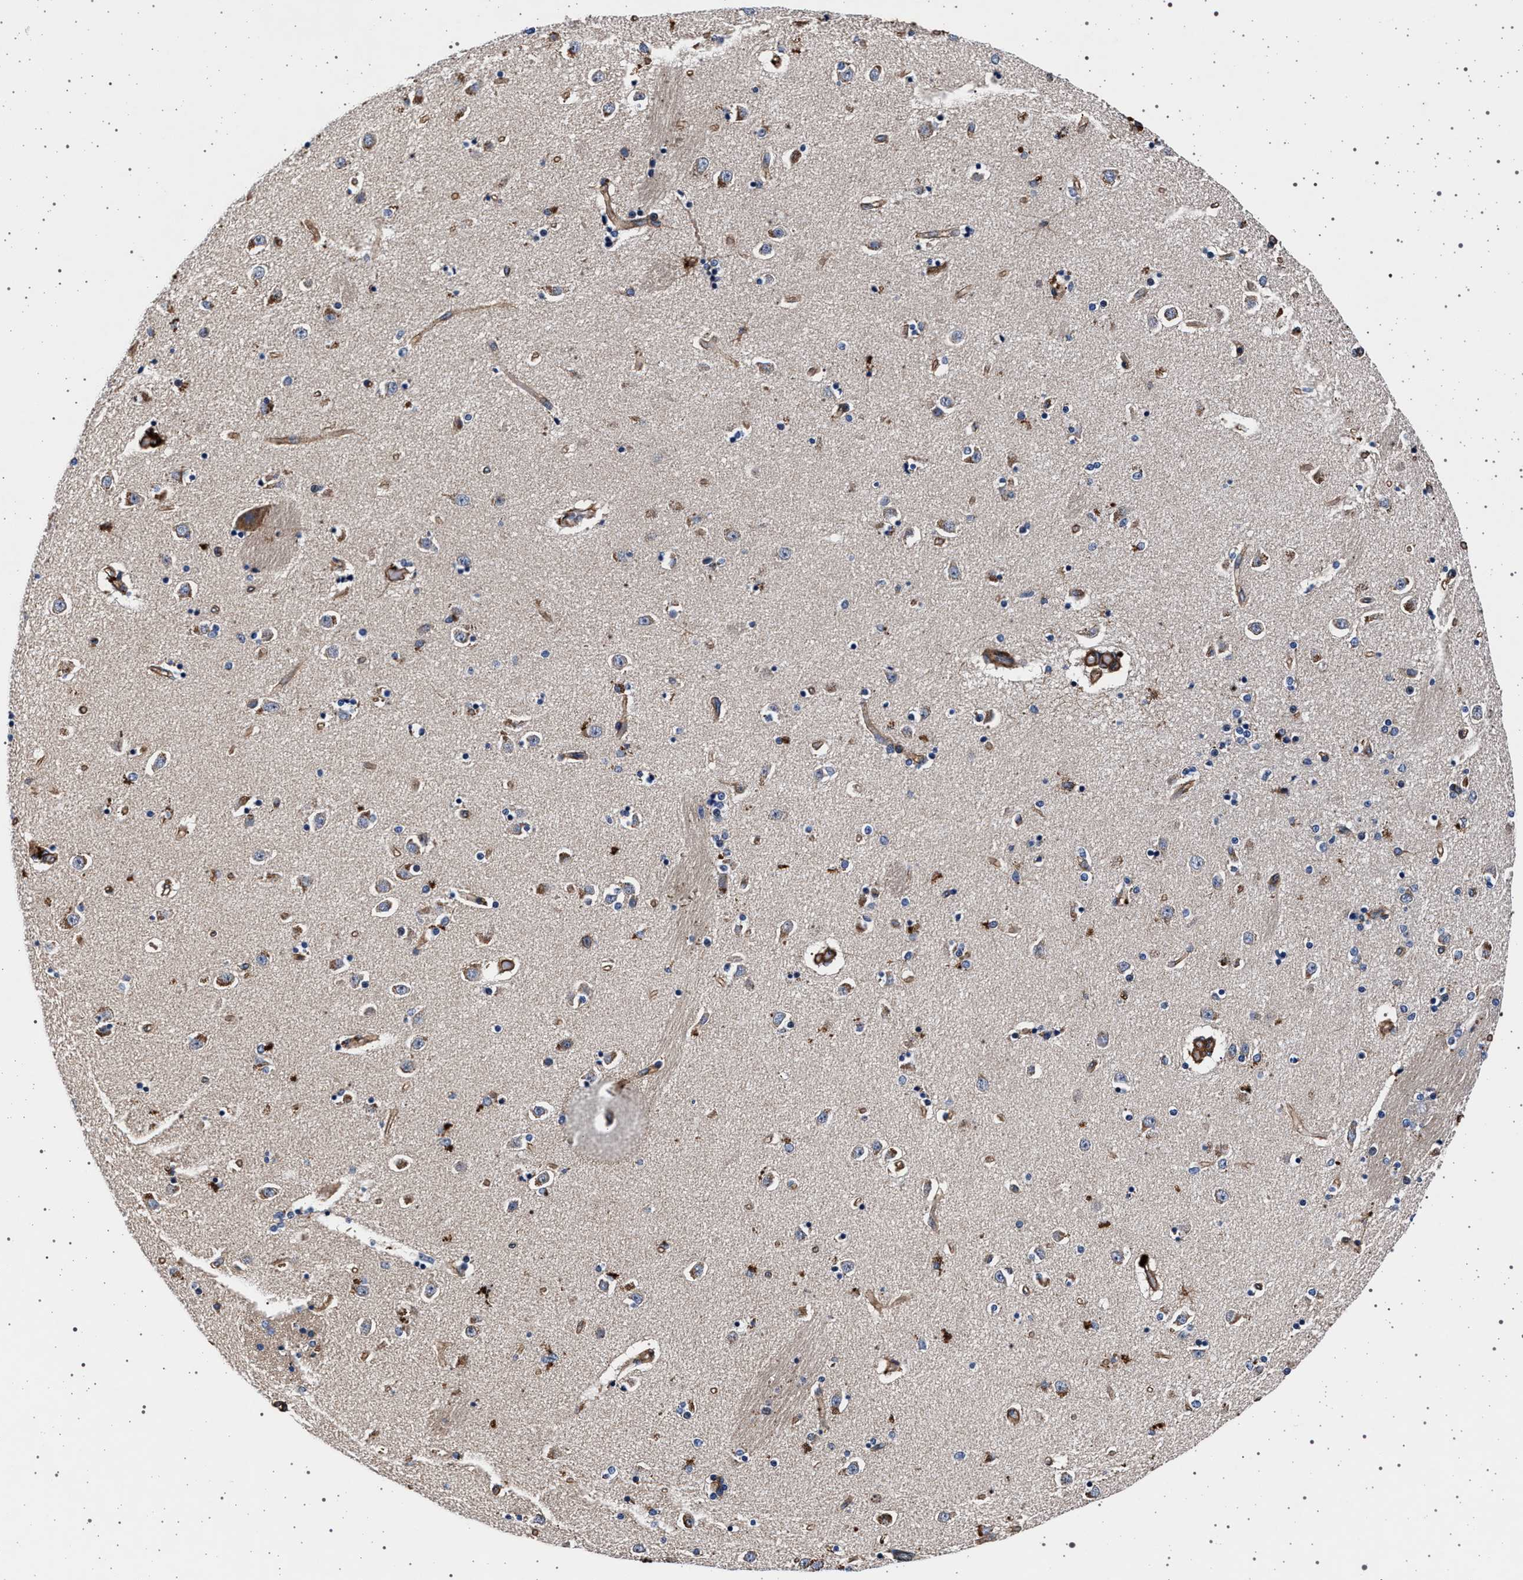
{"staining": {"intensity": "moderate", "quantity": "<25%", "location": "cytoplasmic/membranous"}, "tissue": "caudate", "cell_type": "Glial cells", "image_type": "normal", "snomed": [{"axis": "morphology", "description": "Normal tissue, NOS"}, {"axis": "topography", "description": "Lateral ventricle wall"}], "caption": "IHC staining of normal caudate, which displays low levels of moderate cytoplasmic/membranous positivity in approximately <25% of glial cells indicating moderate cytoplasmic/membranous protein expression. The staining was performed using DAB (brown) for protein detection and nuclei were counterstained in hematoxylin (blue).", "gene": "KCNK6", "patient": {"sex": "female", "age": 54}}